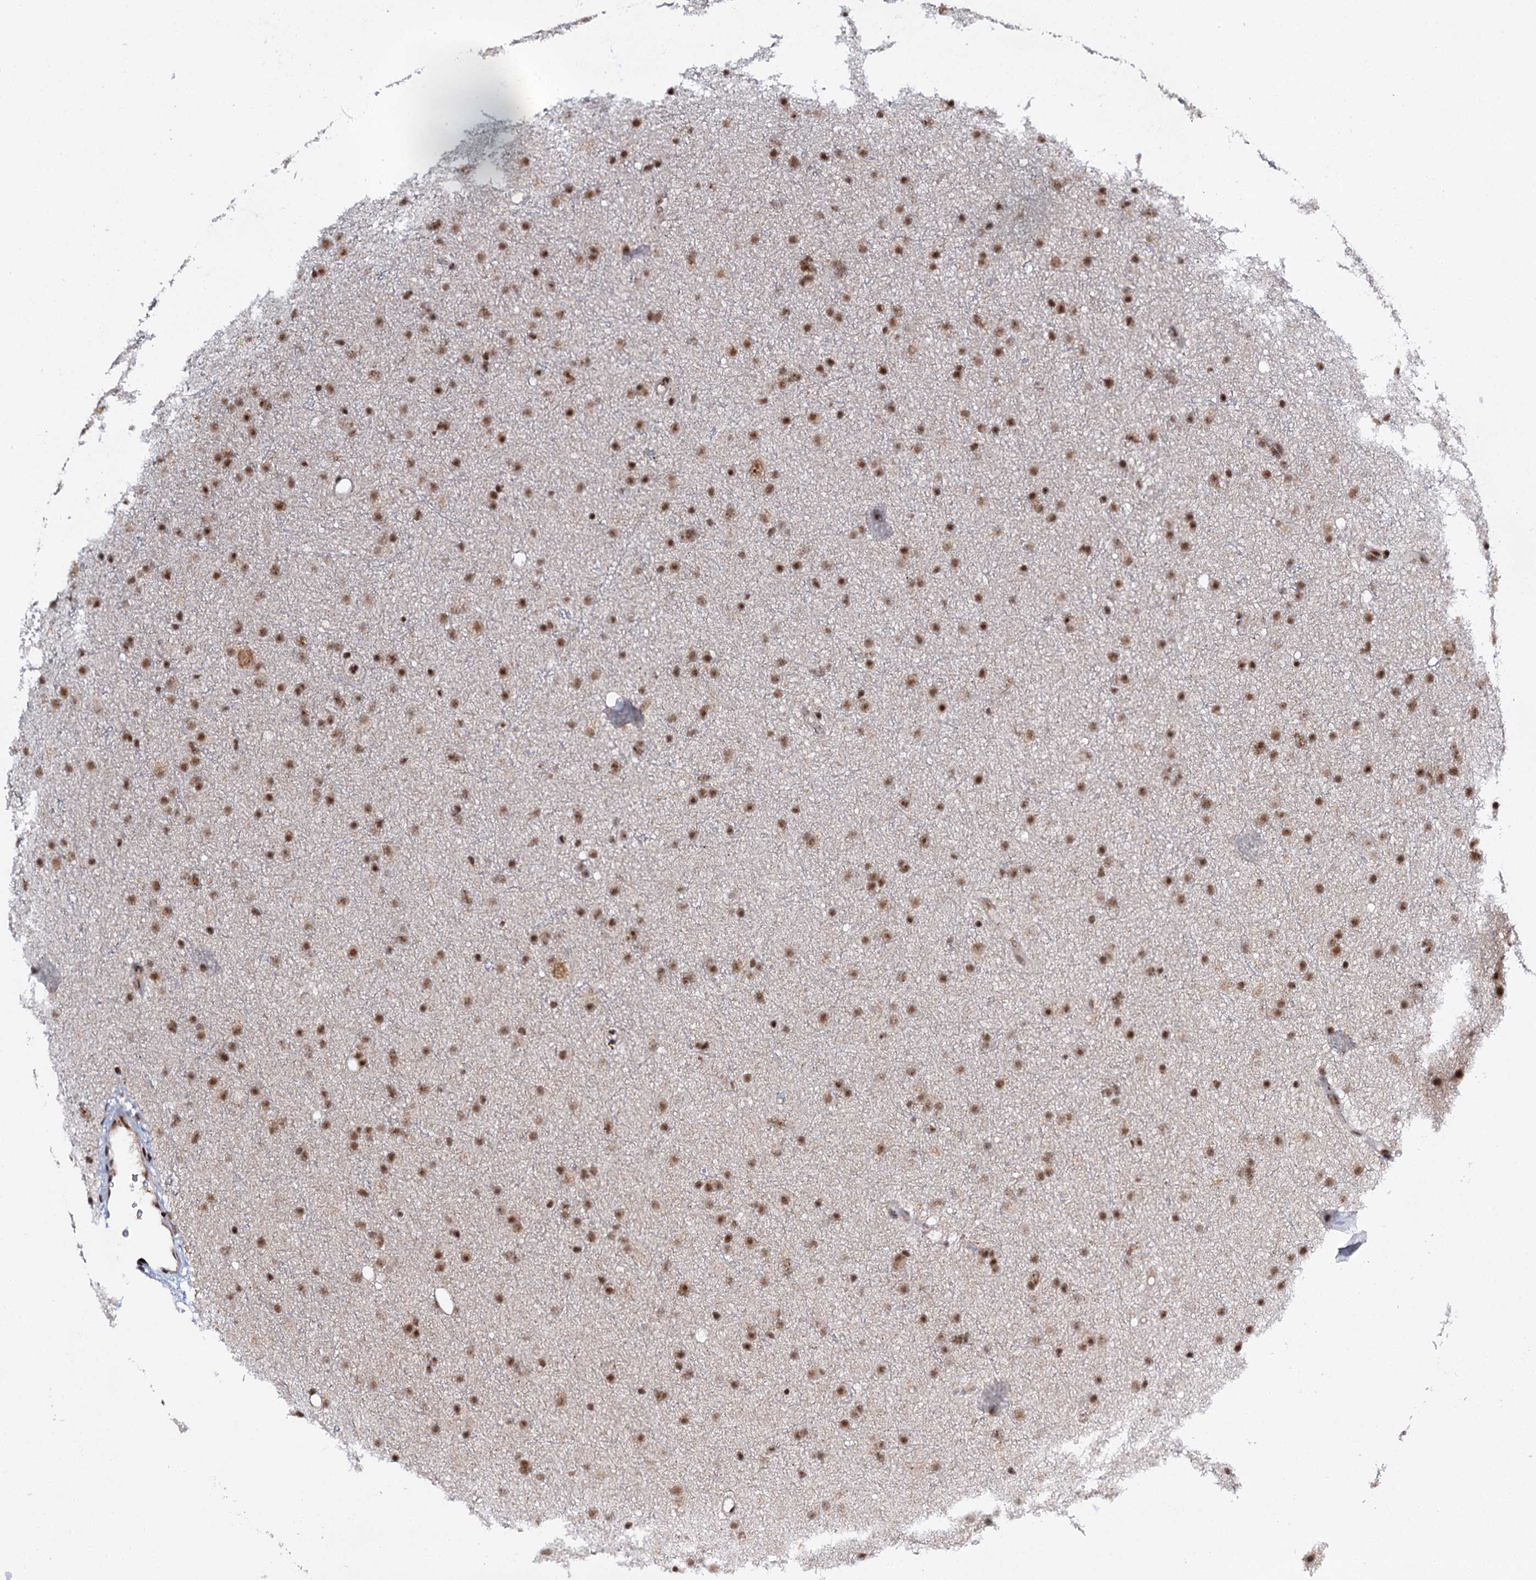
{"staining": {"intensity": "moderate", "quantity": ">75%", "location": "nuclear"}, "tissue": "glioma", "cell_type": "Tumor cells", "image_type": "cancer", "snomed": [{"axis": "morphology", "description": "Glioma, malignant, Low grade"}, {"axis": "topography", "description": "Cerebral cortex"}], "caption": "A medium amount of moderate nuclear expression is present in approximately >75% of tumor cells in malignant low-grade glioma tissue.", "gene": "BUD13", "patient": {"sex": "female", "age": 39}}